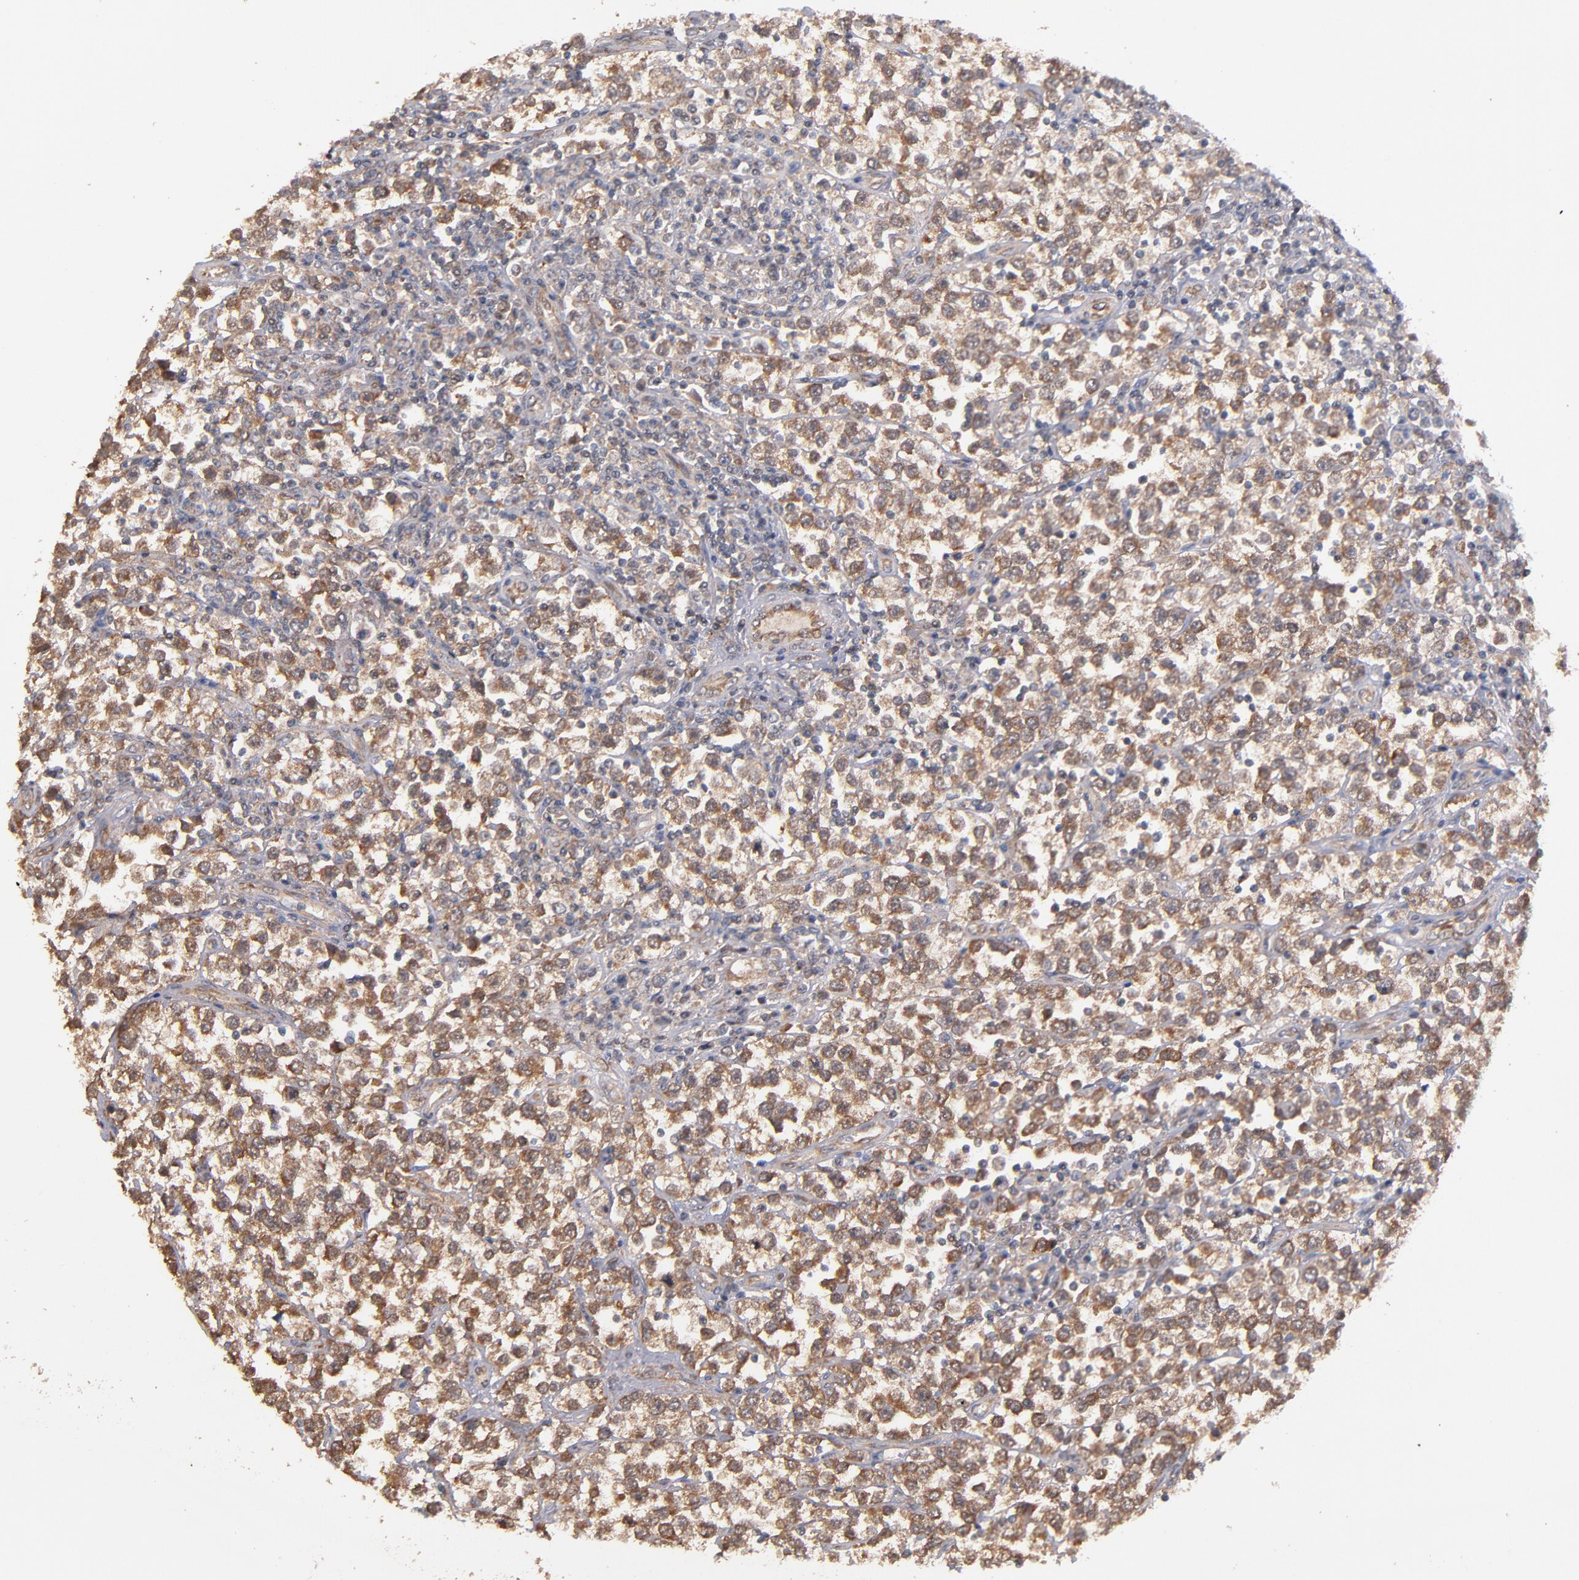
{"staining": {"intensity": "moderate", "quantity": ">75%", "location": "cytoplasmic/membranous"}, "tissue": "testis cancer", "cell_type": "Tumor cells", "image_type": "cancer", "snomed": [{"axis": "morphology", "description": "Seminoma, NOS"}, {"axis": "topography", "description": "Testis"}], "caption": "Immunohistochemistry (IHC) staining of seminoma (testis), which reveals medium levels of moderate cytoplasmic/membranous staining in approximately >75% of tumor cells indicating moderate cytoplasmic/membranous protein expression. The staining was performed using DAB (brown) for protein detection and nuclei were counterstained in hematoxylin (blue).", "gene": "GMFG", "patient": {"sex": "male", "age": 25}}